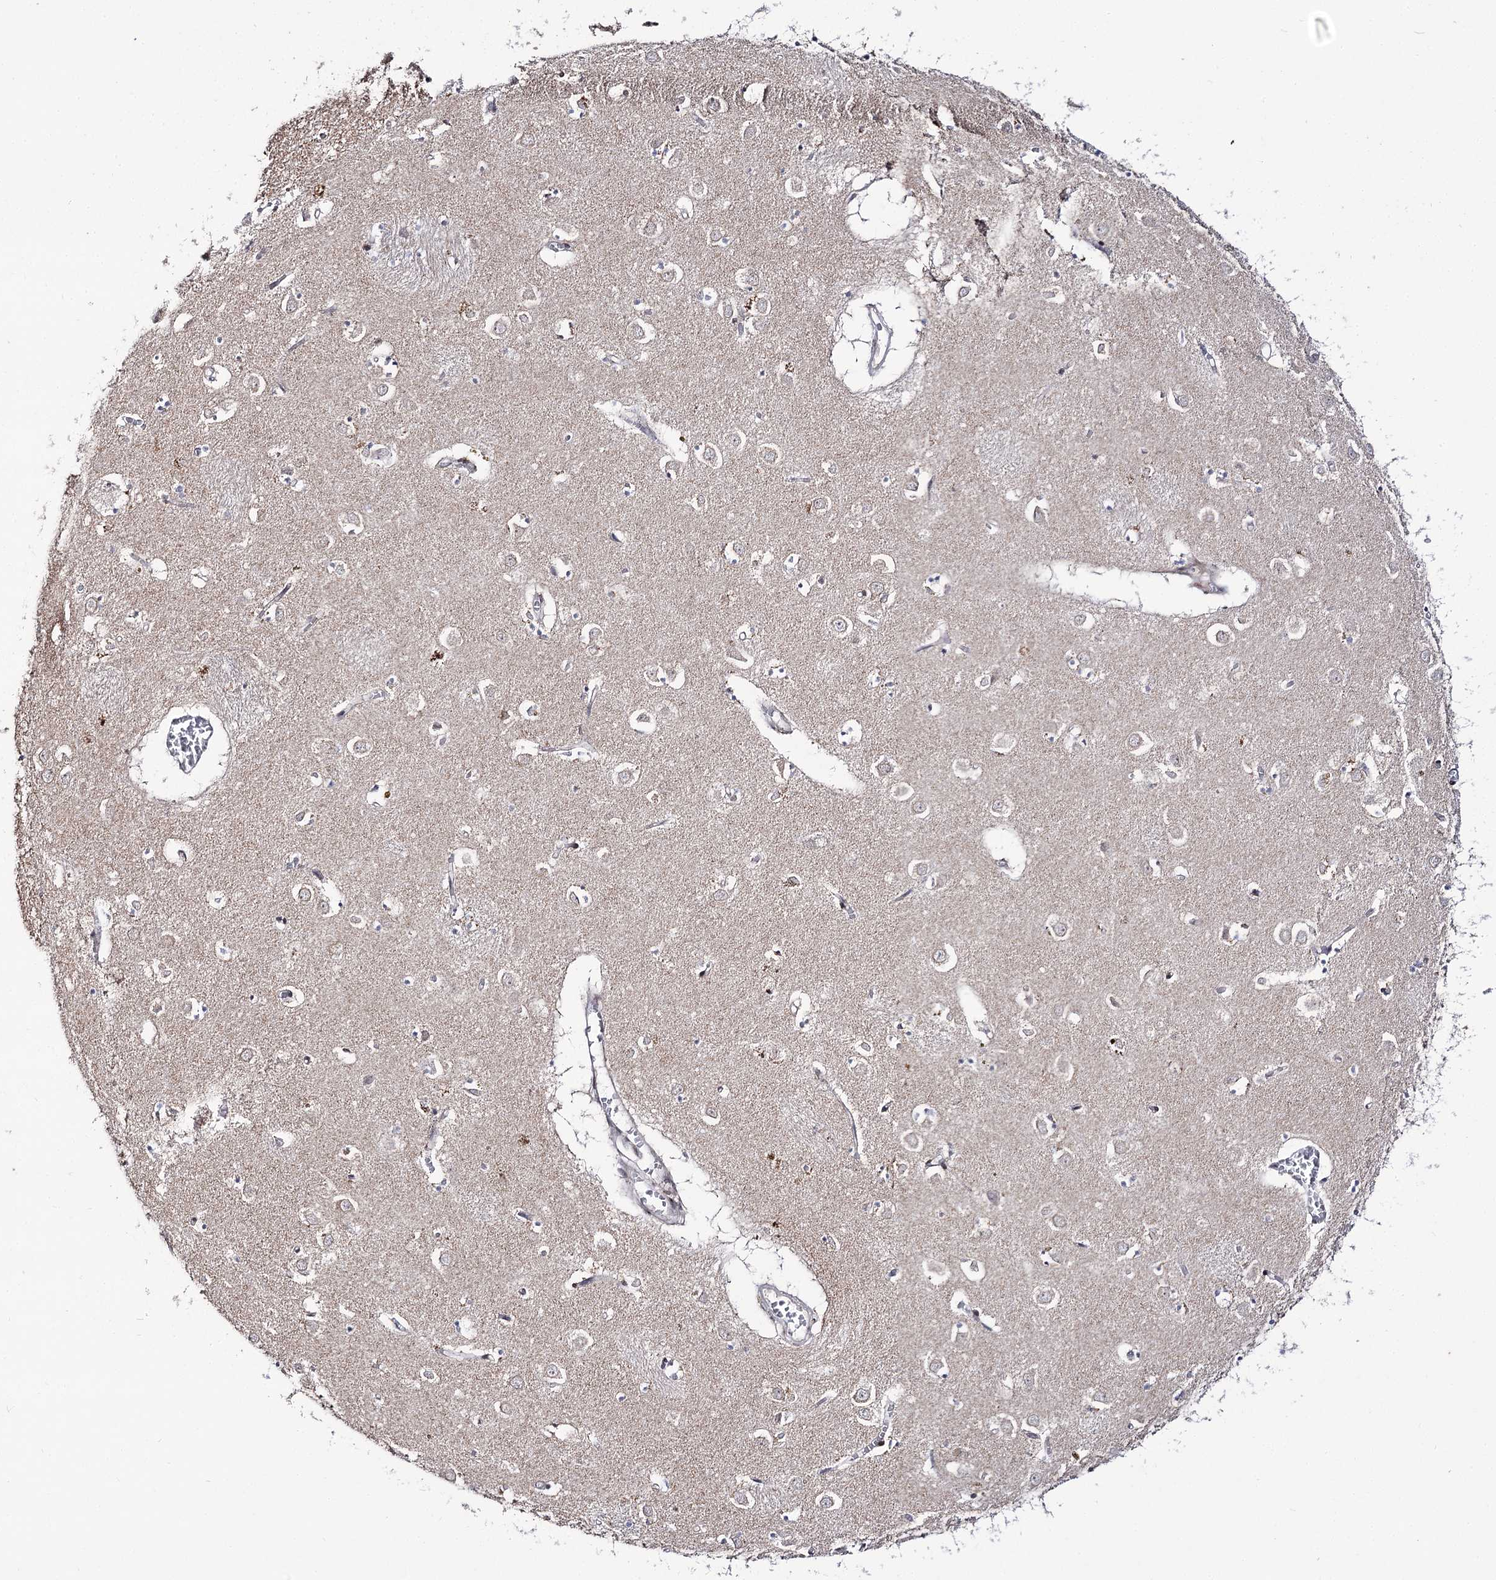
{"staining": {"intensity": "weak", "quantity": "<25%", "location": "cytoplasmic/membranous"}, "tissue": "caudate", "cell_type": "Glial cells", "image_type": "normal", "snomed": [{"axis": "morphology", "description": "Normal tissue, NOS"}, {"axis": "topography", "description": "Lateral ventricle wall"}], "caption": "Immunohistochemistry histopathology image of normal caudate: human caudate stained with DAB exhibits no significant protein expression in glial cells. (Brightfield microscopy of DAB (3,3'-diaminobenzidine) immunohistochemistry (IHC) at high magnification).", "gene": "C11orf80", "patient": {"sex": "male", "age": 70}}